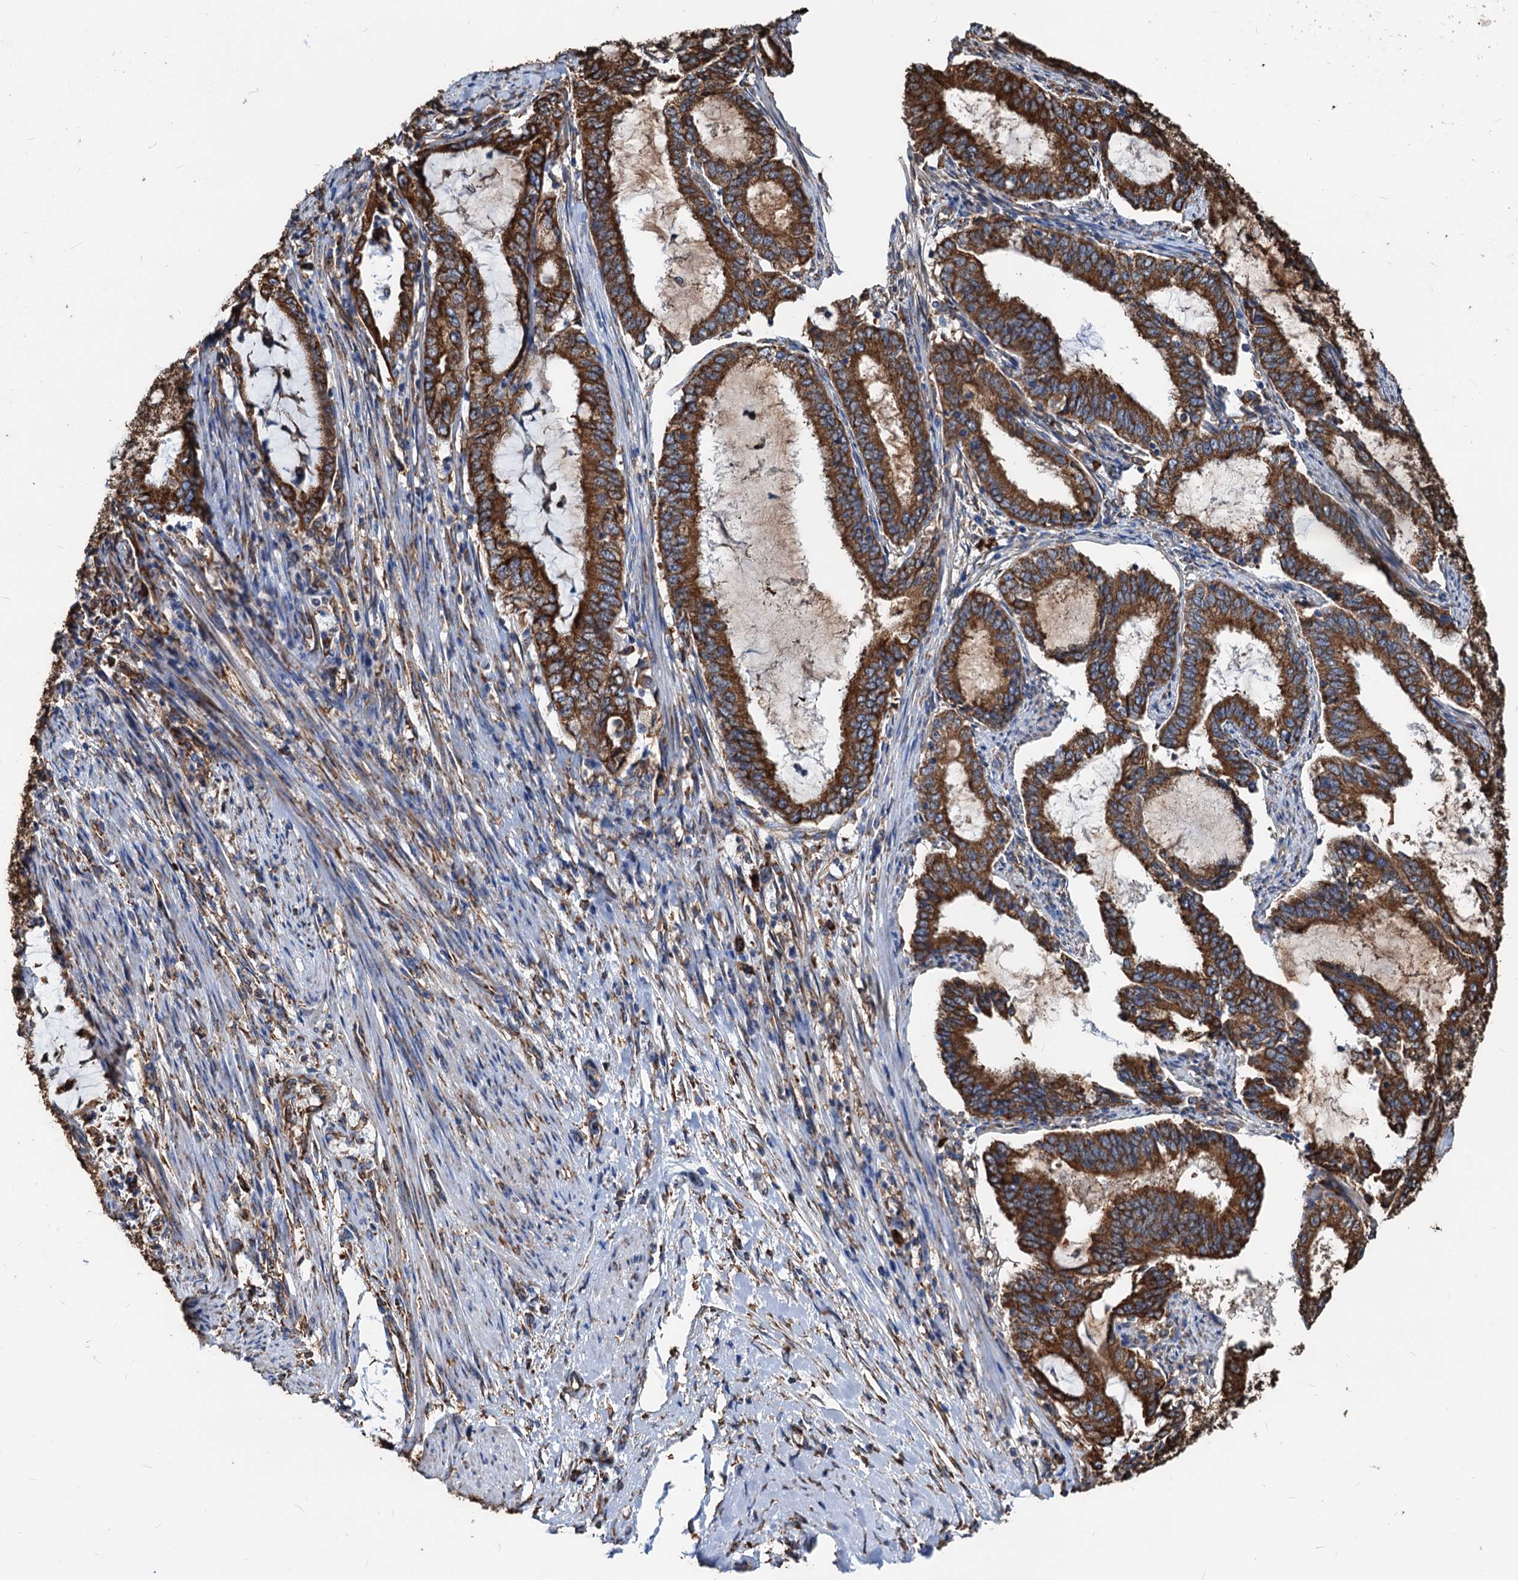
{"staining": {"intensity": "strong", "quantity": ">75%", "location": "cytoplasmic/membranous"}, "tissue": "endometrial cancer", "cell_type": "Tumor cells", "image_type": "cancer", "snomed": [{"axis": "morphology", "description": "Adenocarcinoma, NOS"}, {"axis": "topography", "description": "Endometrium"}], "caption": "DAB immunohistochemical staining of human endometrial cancer shows strong cytoplasmic/membranous protein positivity in approximately >75% of tumor cells.", "gene": "HSPA5", "patient": {"sex": "female", "age": 51}}